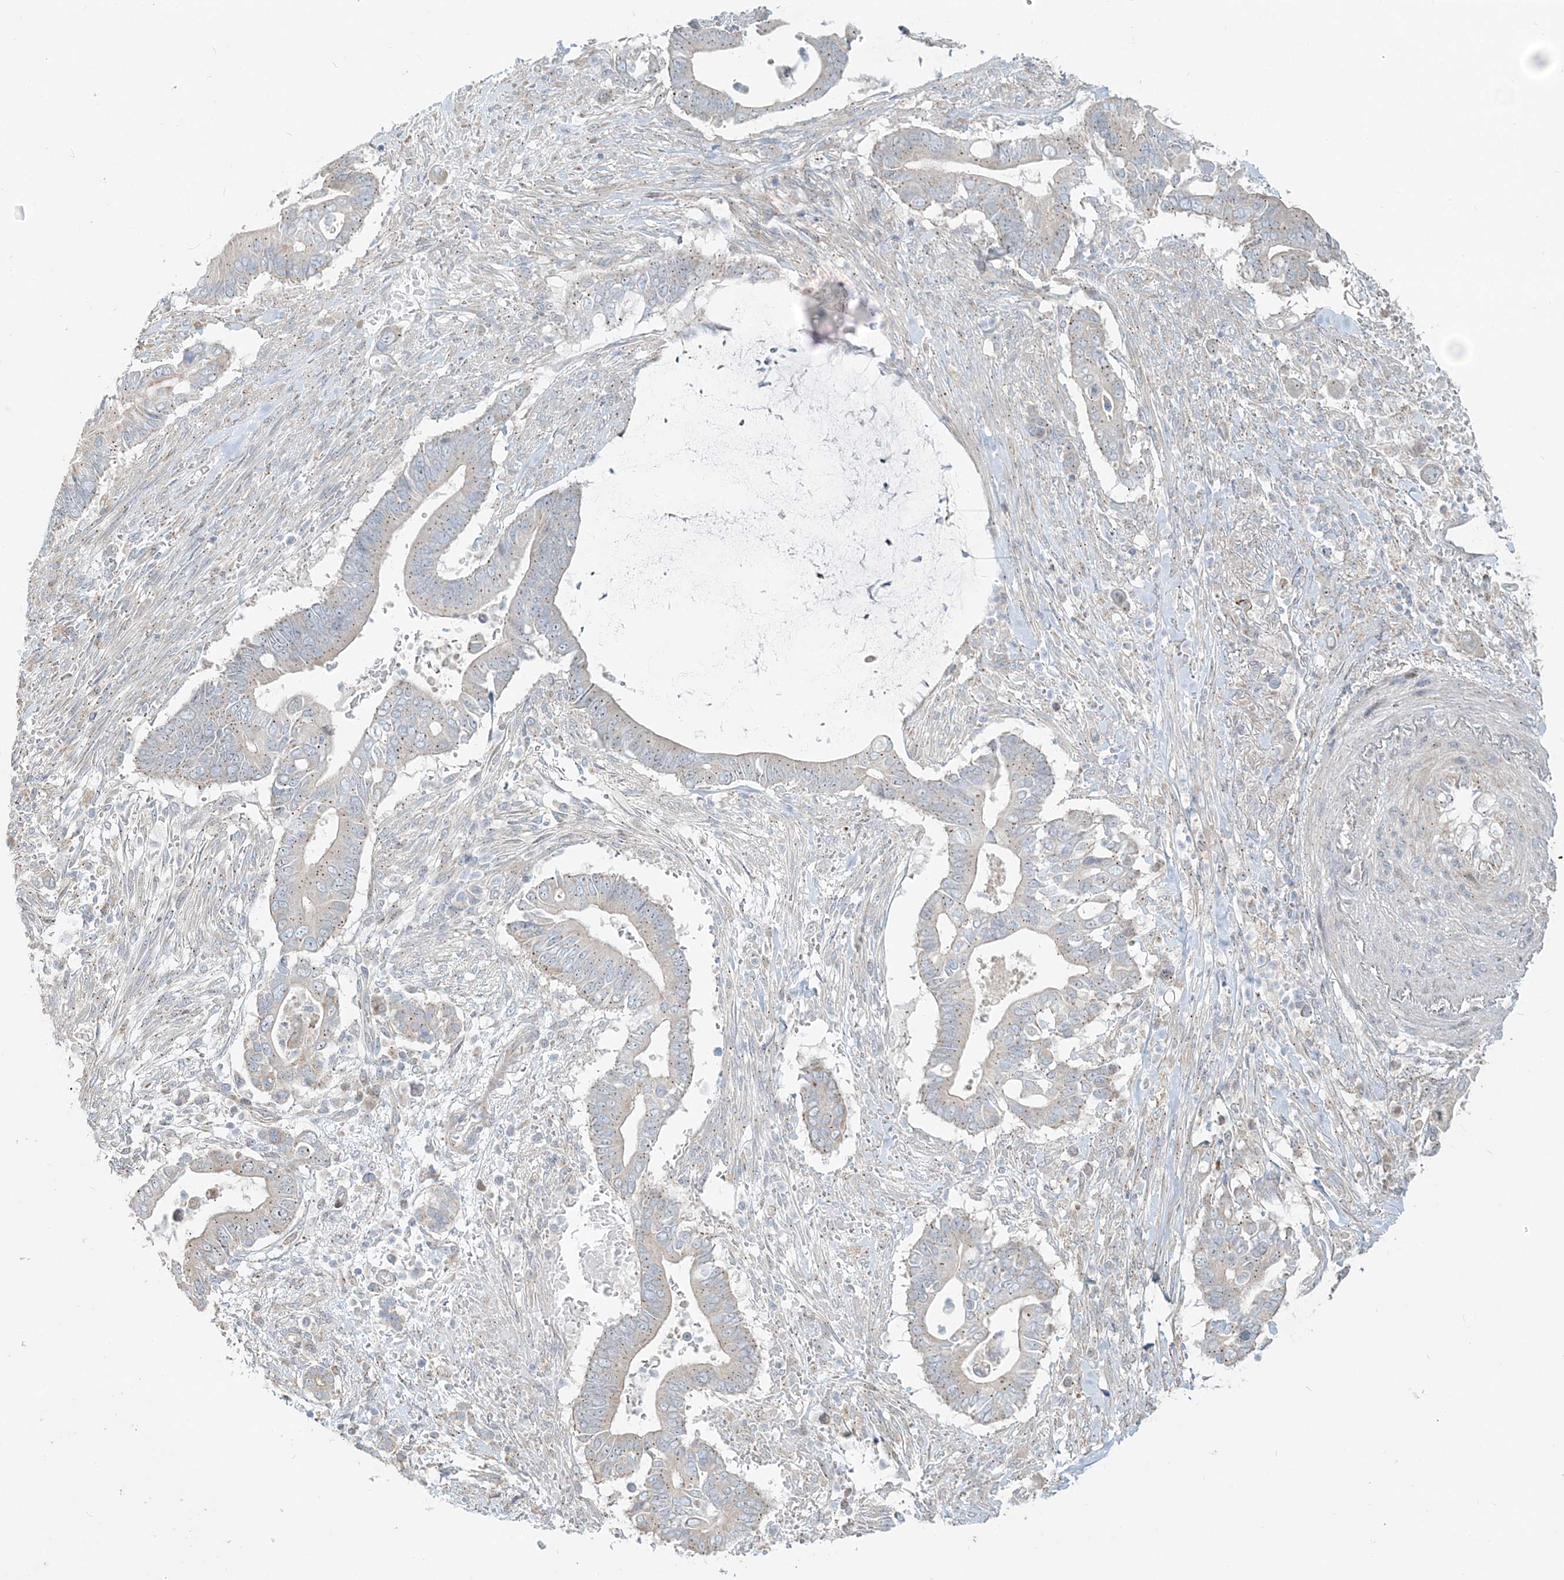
{"staining": {"intensity": "weak", "quantity": "<25%", "location": "cytoplasmic/membranous"}, "tissue": "pancreatic cancer", "cell_type": "Tumor cells", "image_type": "cancer", "snomed": [{"axis": "morphology", "description": "Adenocarcinoma, NOS"}, {"axis": "topography", "description": "Pancreas"}], "caption": "IHC histopathology image of neoplastic tissue: adenocarcinoma (pancreatic) stained with DAB reveals no significant protein staining in tumor cells.", "gene": "CXXC5", "patient": {"sex": "male", "age": 68}}